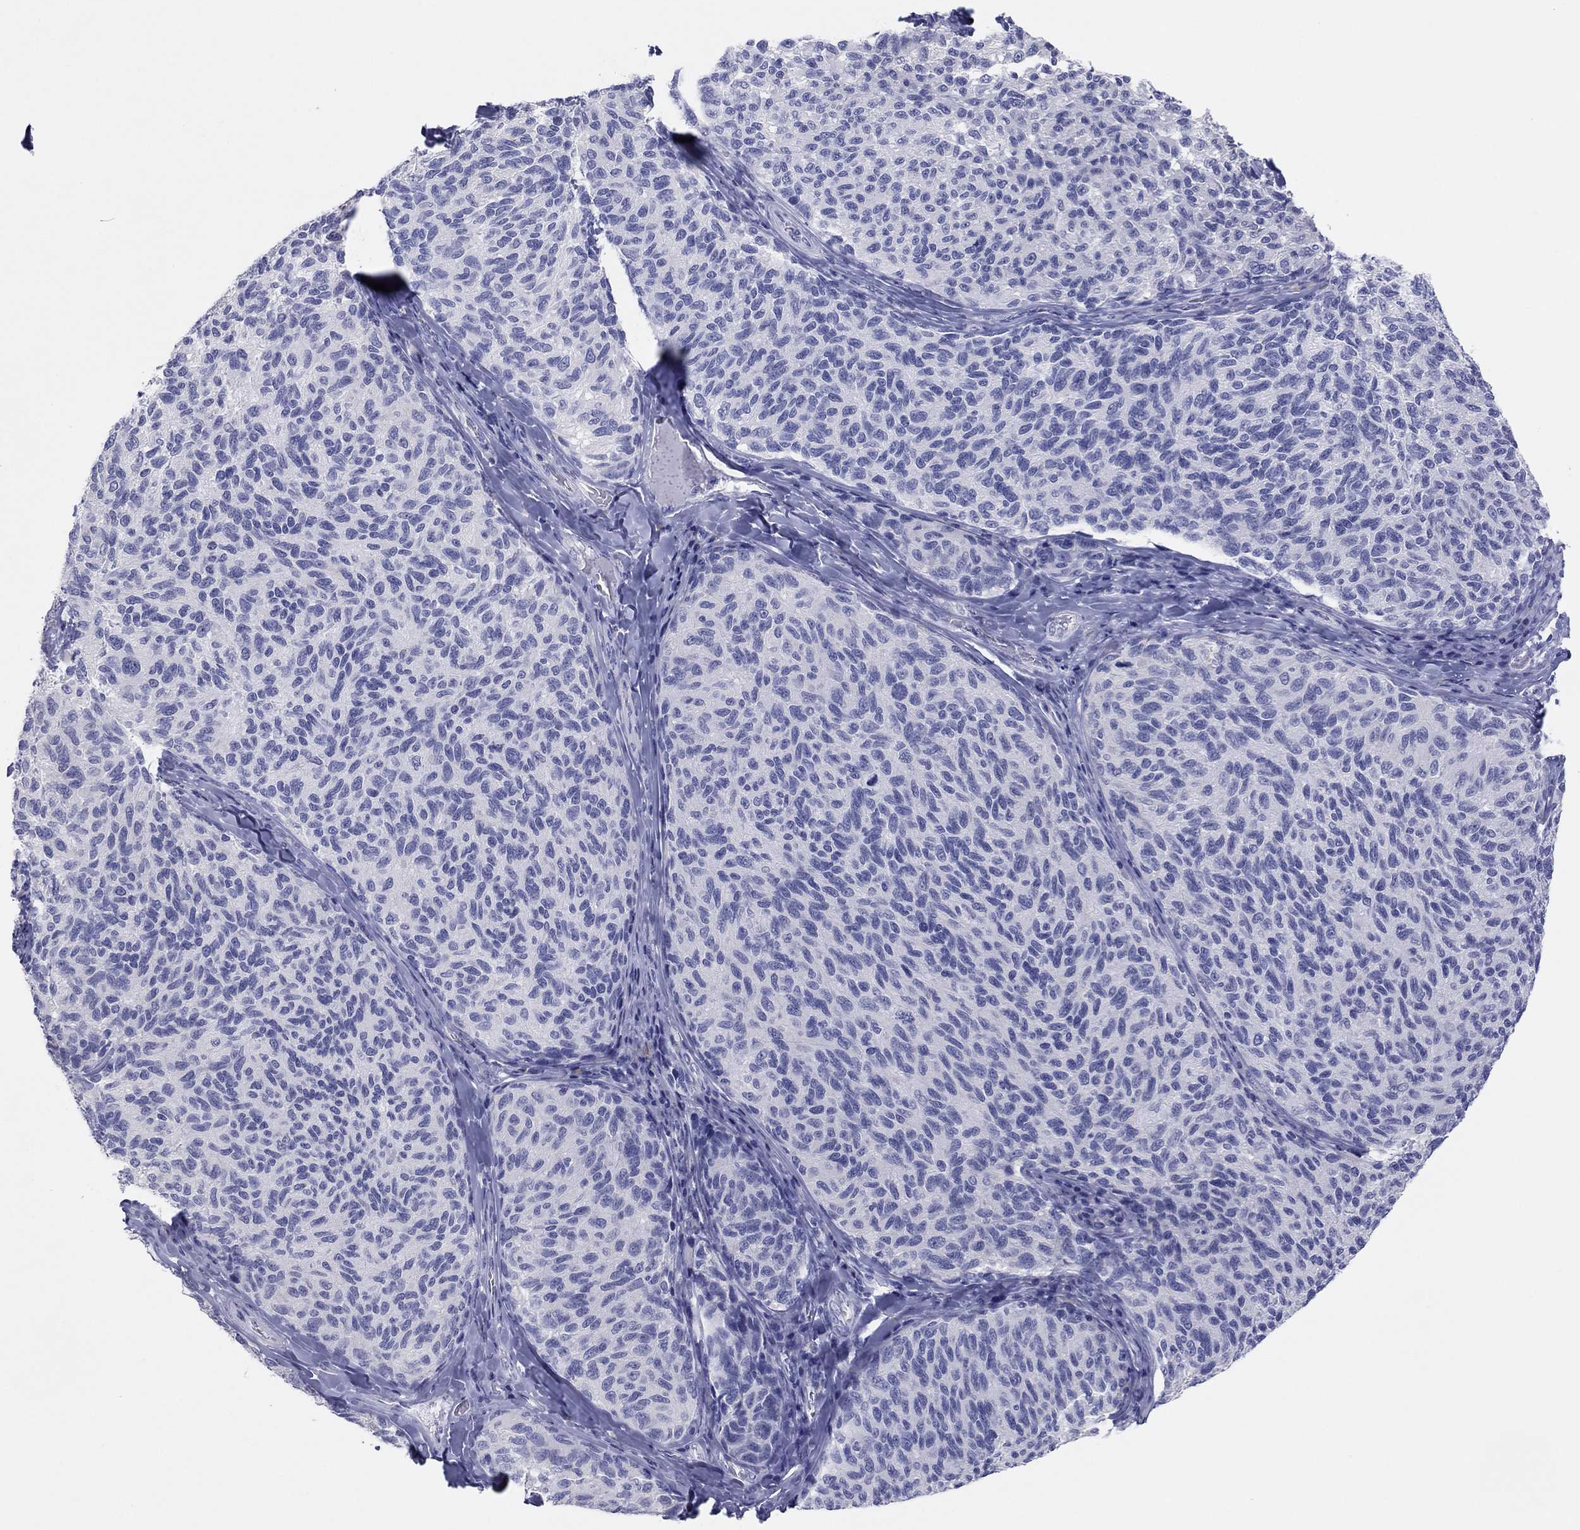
{"staining": {"intensity": "negative", "quantity": "none", "location": "none"}, "tissue": "melanoma", "cell_type": "Tumor cells", "image_type": "cancer", "snomed": [{"axis": "morphology", "description": "Malignant melanoma, NOS"}, {"axis": "topography", "description": "Skin"}], "caption": "This micrograph is of malignant melanoma stained with immunohistochemistry (IHC) to label a protein in brown with the nuclei are counter-stained blue. There is no staining in tumor cells.", "gene": "ERICH3", "patient": {"sex": "female", "age": 73}}